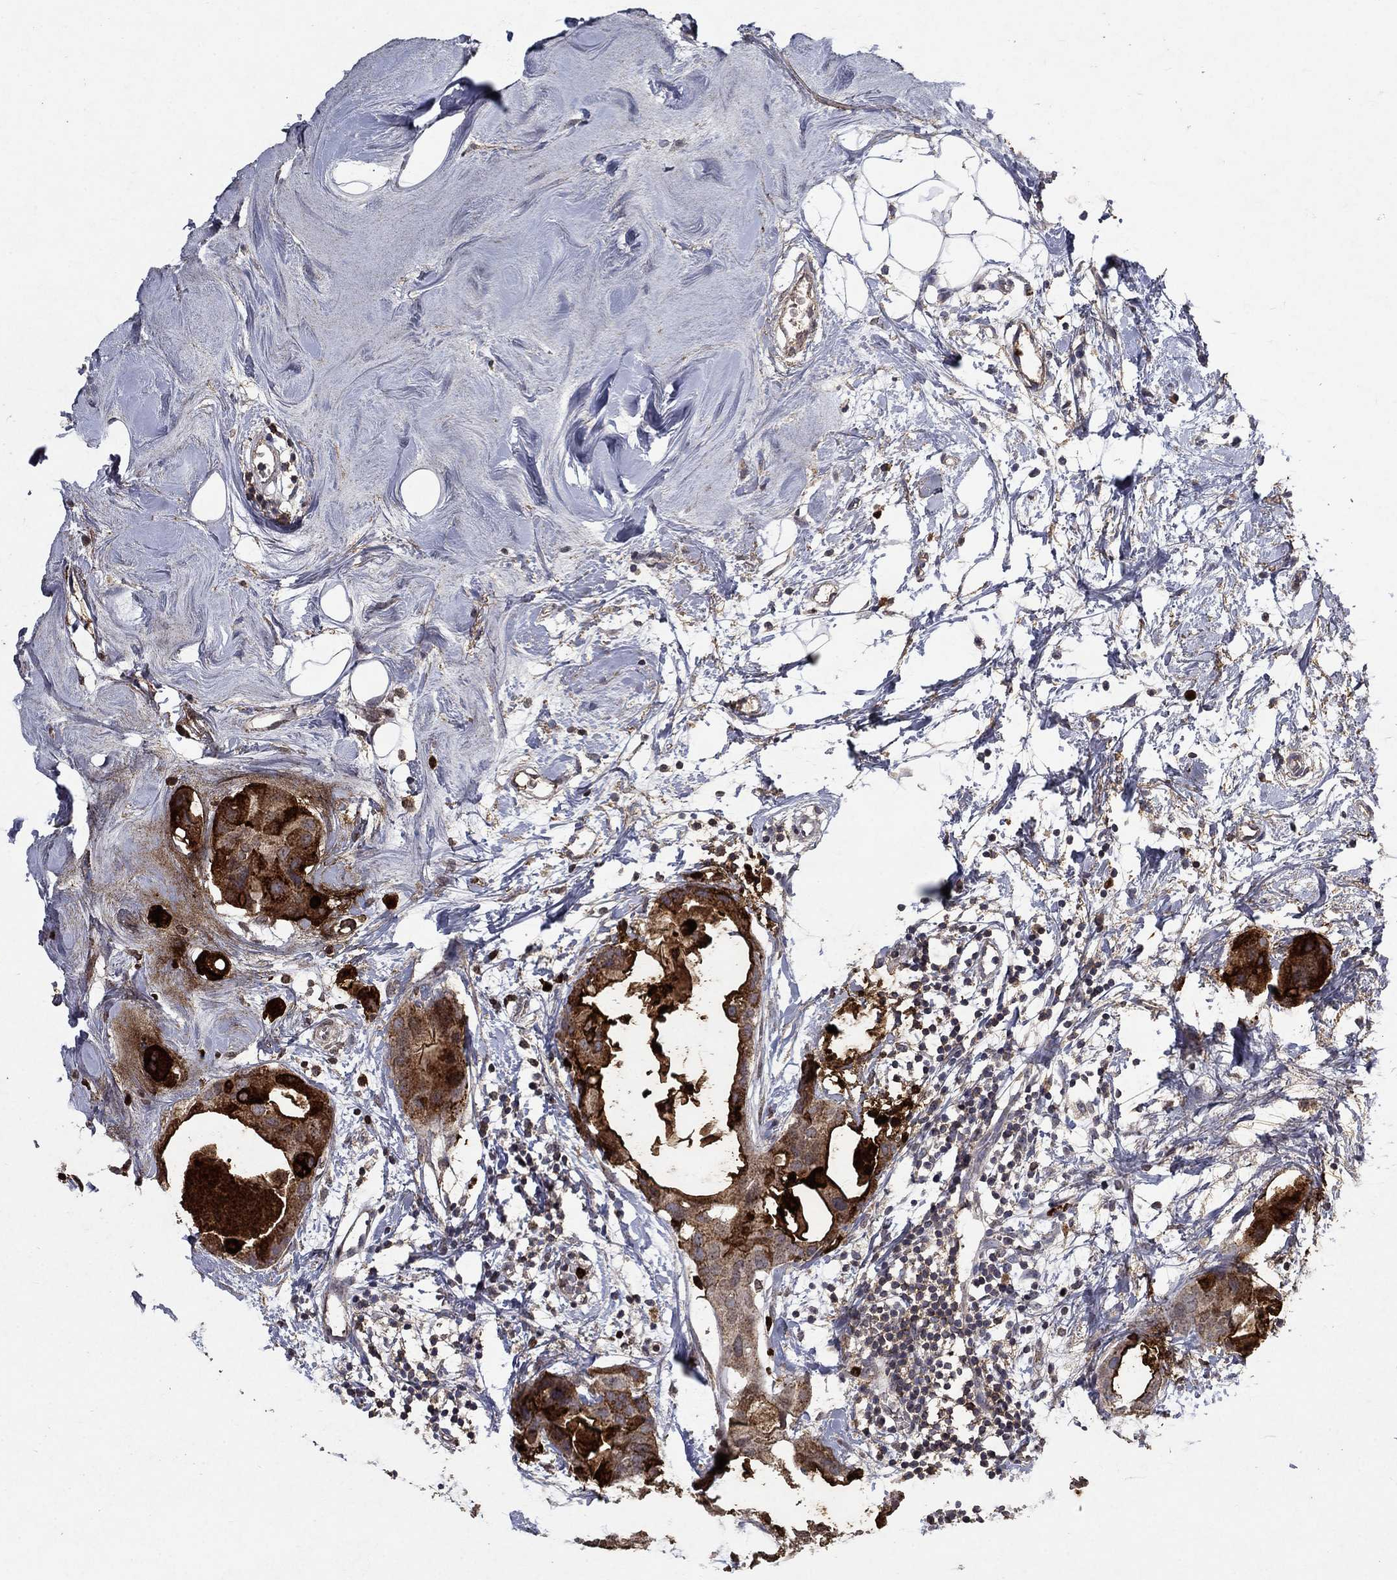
{"staining": {"intensity": "strong", "quantity": "25%-75%", "location": "cytoplasmic/membranous"}, "tissue": "breast cancer", "cell_type": "Tumor cells", "image_type": "cancer", "snomed": [{"axis": "morphology", "description": "Normal tissue, NOS"}, {"axis": "morphology", "description": "Duct carcinoma"}, {"axis": "topography", "description": "Breast"}], "caption": "Immunohistochemical staining of breast infiltrating ductal carcinoma demonstrates high levels of strong cytoplasmic/membranous protein positivity in approximately 25%-75% of tumor cells.", "gene": "CD24", "patient": {"sex": "female", "age": 40}}